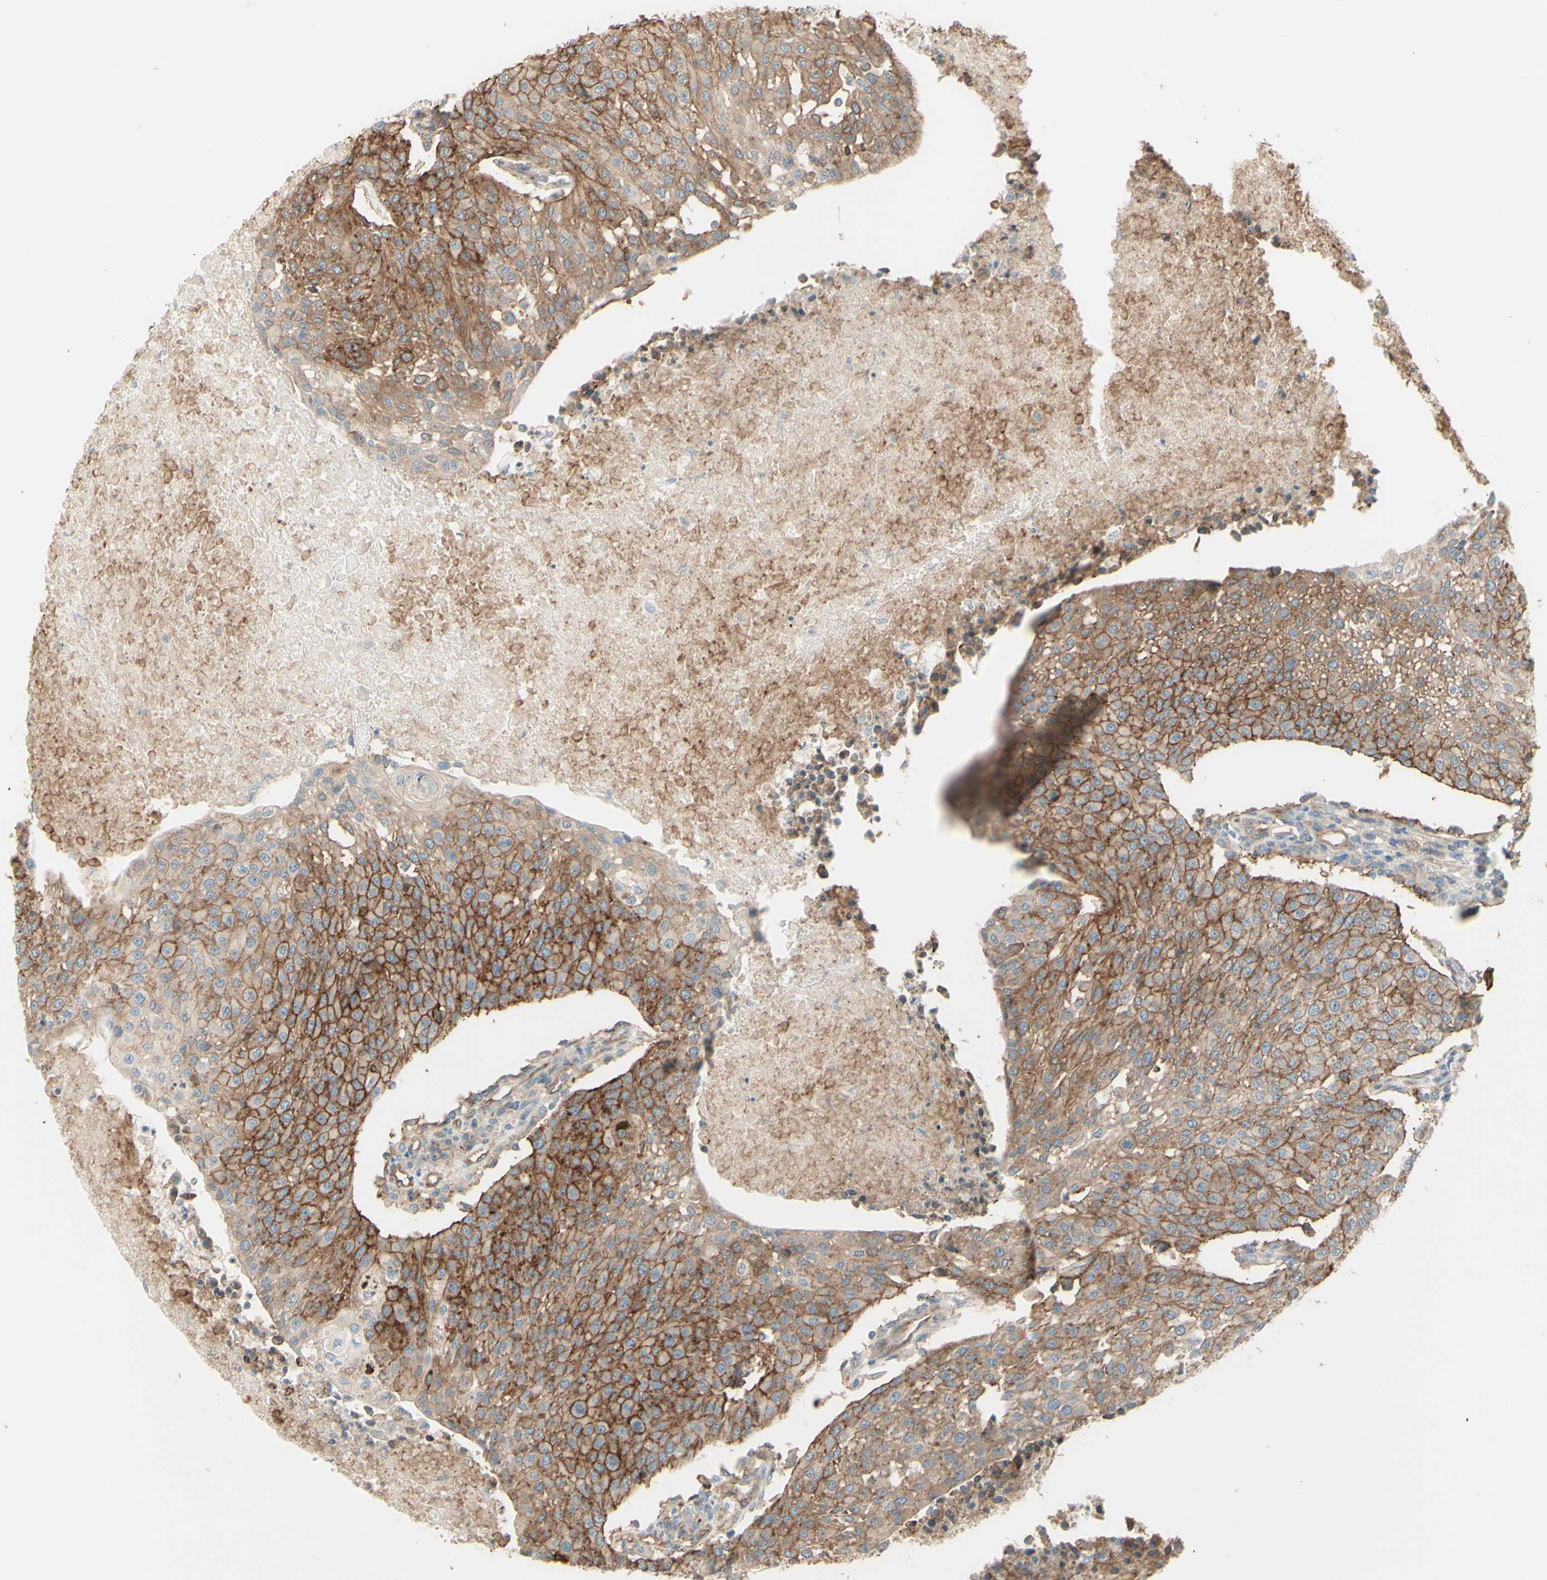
{"staining": {"intensity": "moderate", "quantity": ">75%", "location": "cytoplasmic/membranous"}, "tissue": "urothelial cancer", "cell_type": "Tumor cells", "image_type": "cancer", "snomed": [{"axis": "morphology", "description": "Urothelial carcinoma, High grade"}, {"axis": "topography", "description": "Urinary bladder"}], "caption": "Human urothelial carcinoma (high-grade) stained with a brown dye reveals moderate cytoplasmic/membranous positive positivity in approximately >75% of tumor cells.", "gene": "RNF149", "patient": {"sex": "female", "age": 85}}